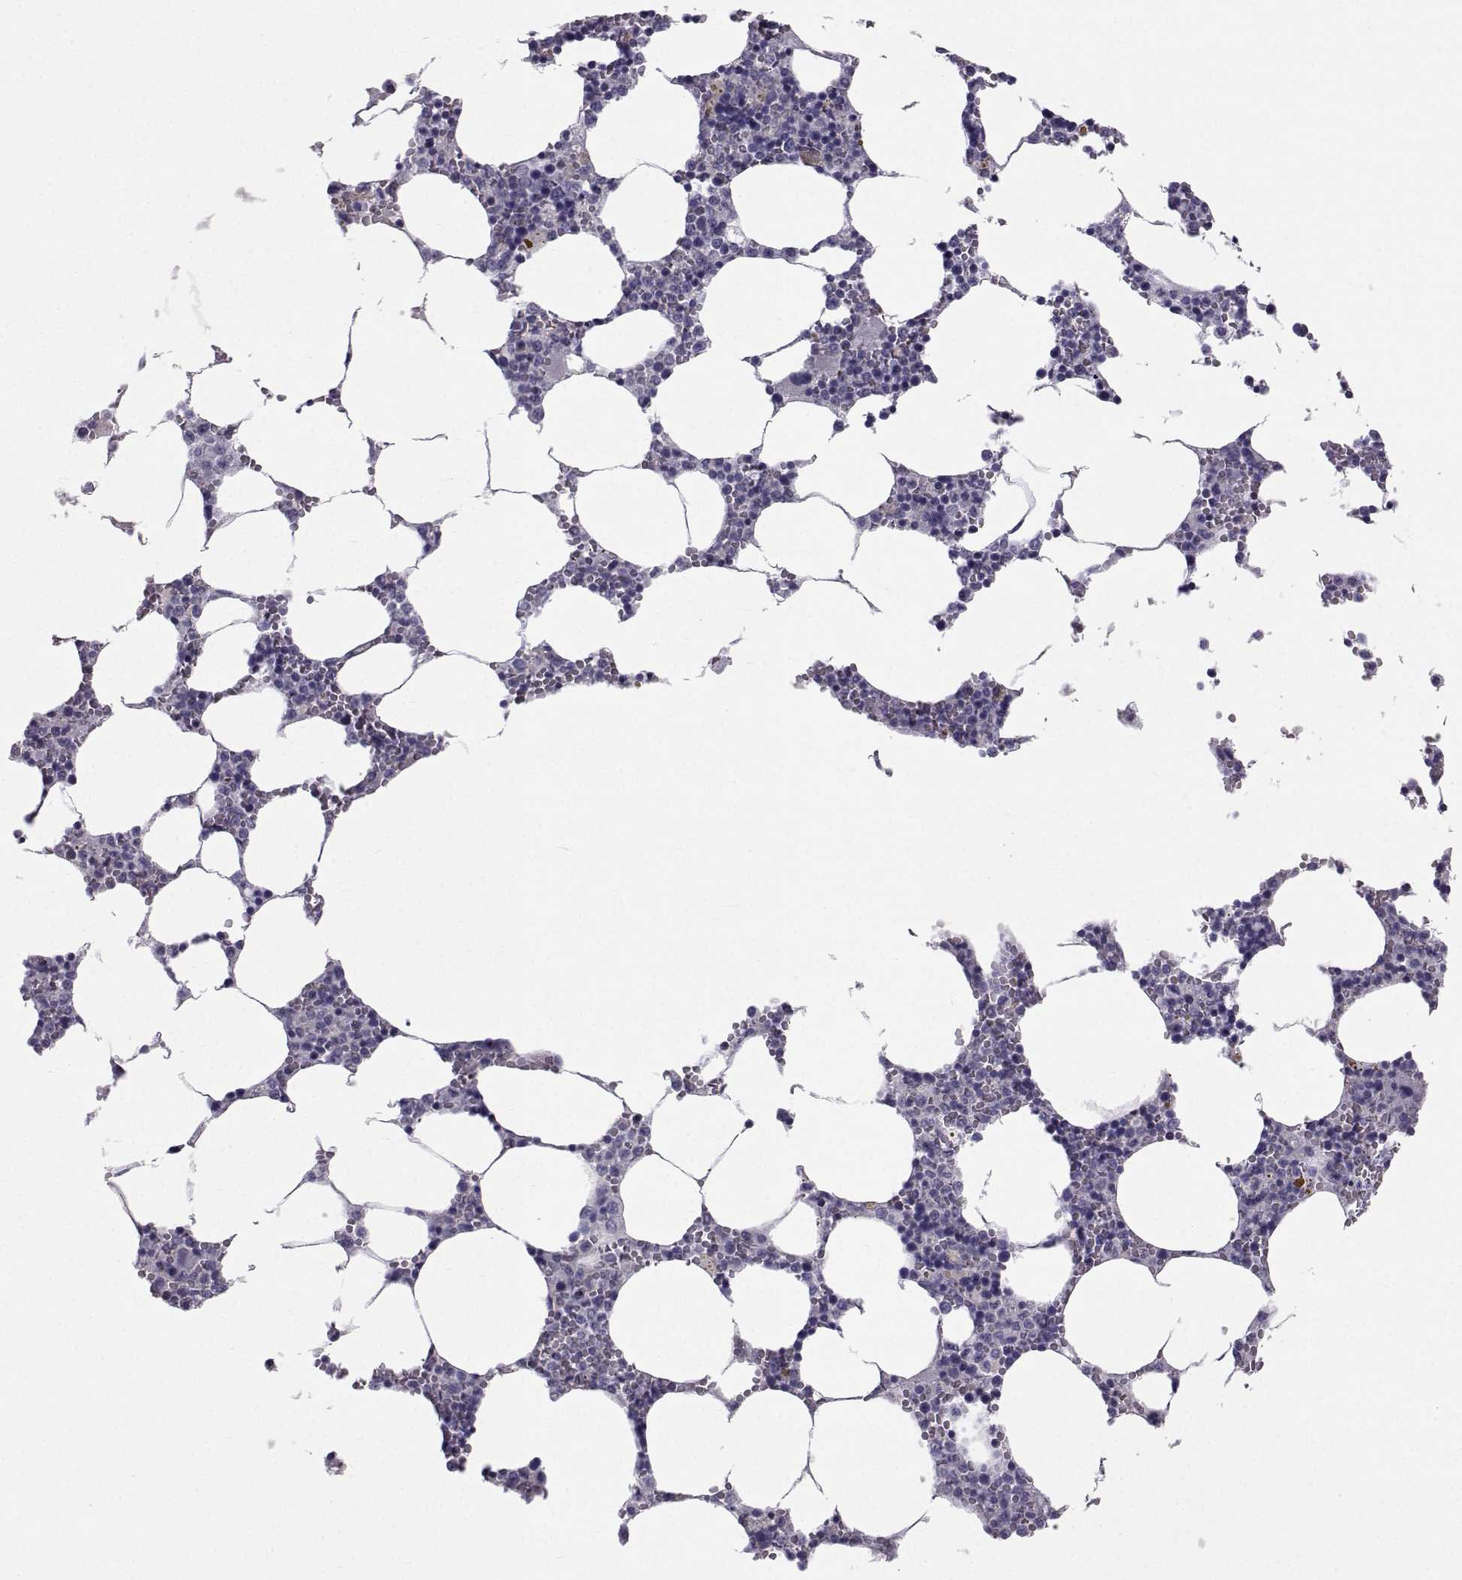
{"staining": {"intensity": "negative", "quantity": "none", "location": "none"}, "tissue": "bone marrow", "cell_type": "Hematopoietic cells", "image_type": "normal", "snomed": [{"axis": "morphology", "description": "Normal tissue, NOS"}, {"axis": "topography", "description": "Bone marrow"}], "caption": "High power microscopy image of an immunohistochemistry image of unremarkable bone marrow, revealing no significant staining in hematopoietic cells.", "gene": "CALCR", "patient": {"sex": "female", "age": 64}}